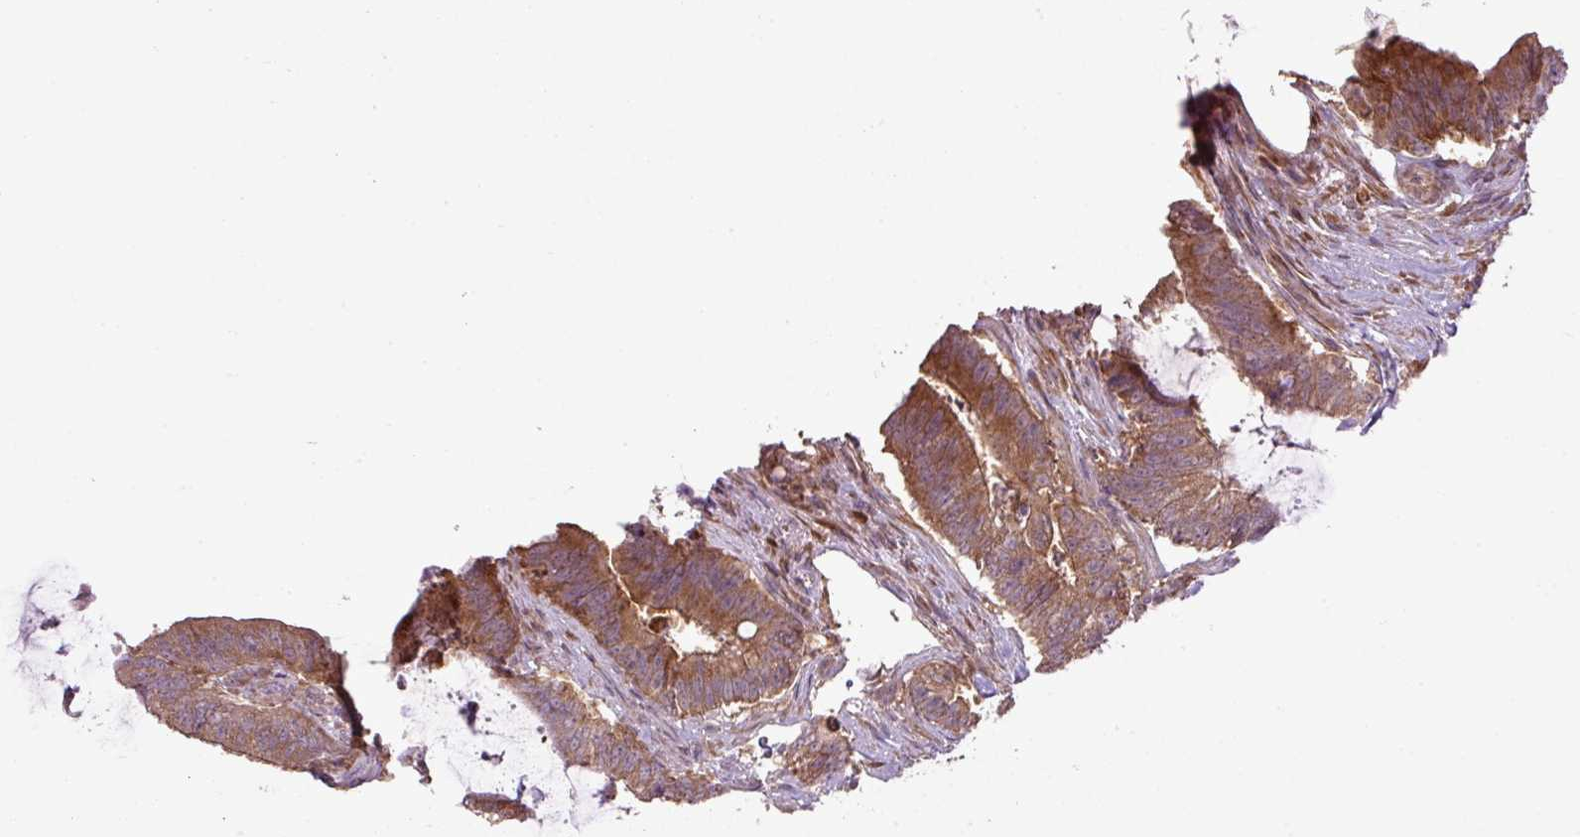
{"staining": {"intensity": "moderate", "quantity": ">75%", "location": "cytoplasmic/membranous"}, "tissue": "colorectal cancer", "cell_type": "Tumor cells", "image_type": "cancer", "snomed": [{"axis": "morphology", "description": "Adenocarcinoma, NOS"}, {"axis": "topography", "description": "Colon"}], "caption": "Protein staining of colorectal cancer tissue shows moderate cytoplasmic/membranous staining in approximately >75% of tumor cells.", "gene": "DNAAF4", "patient": {"sex": "female", "age": 43}}